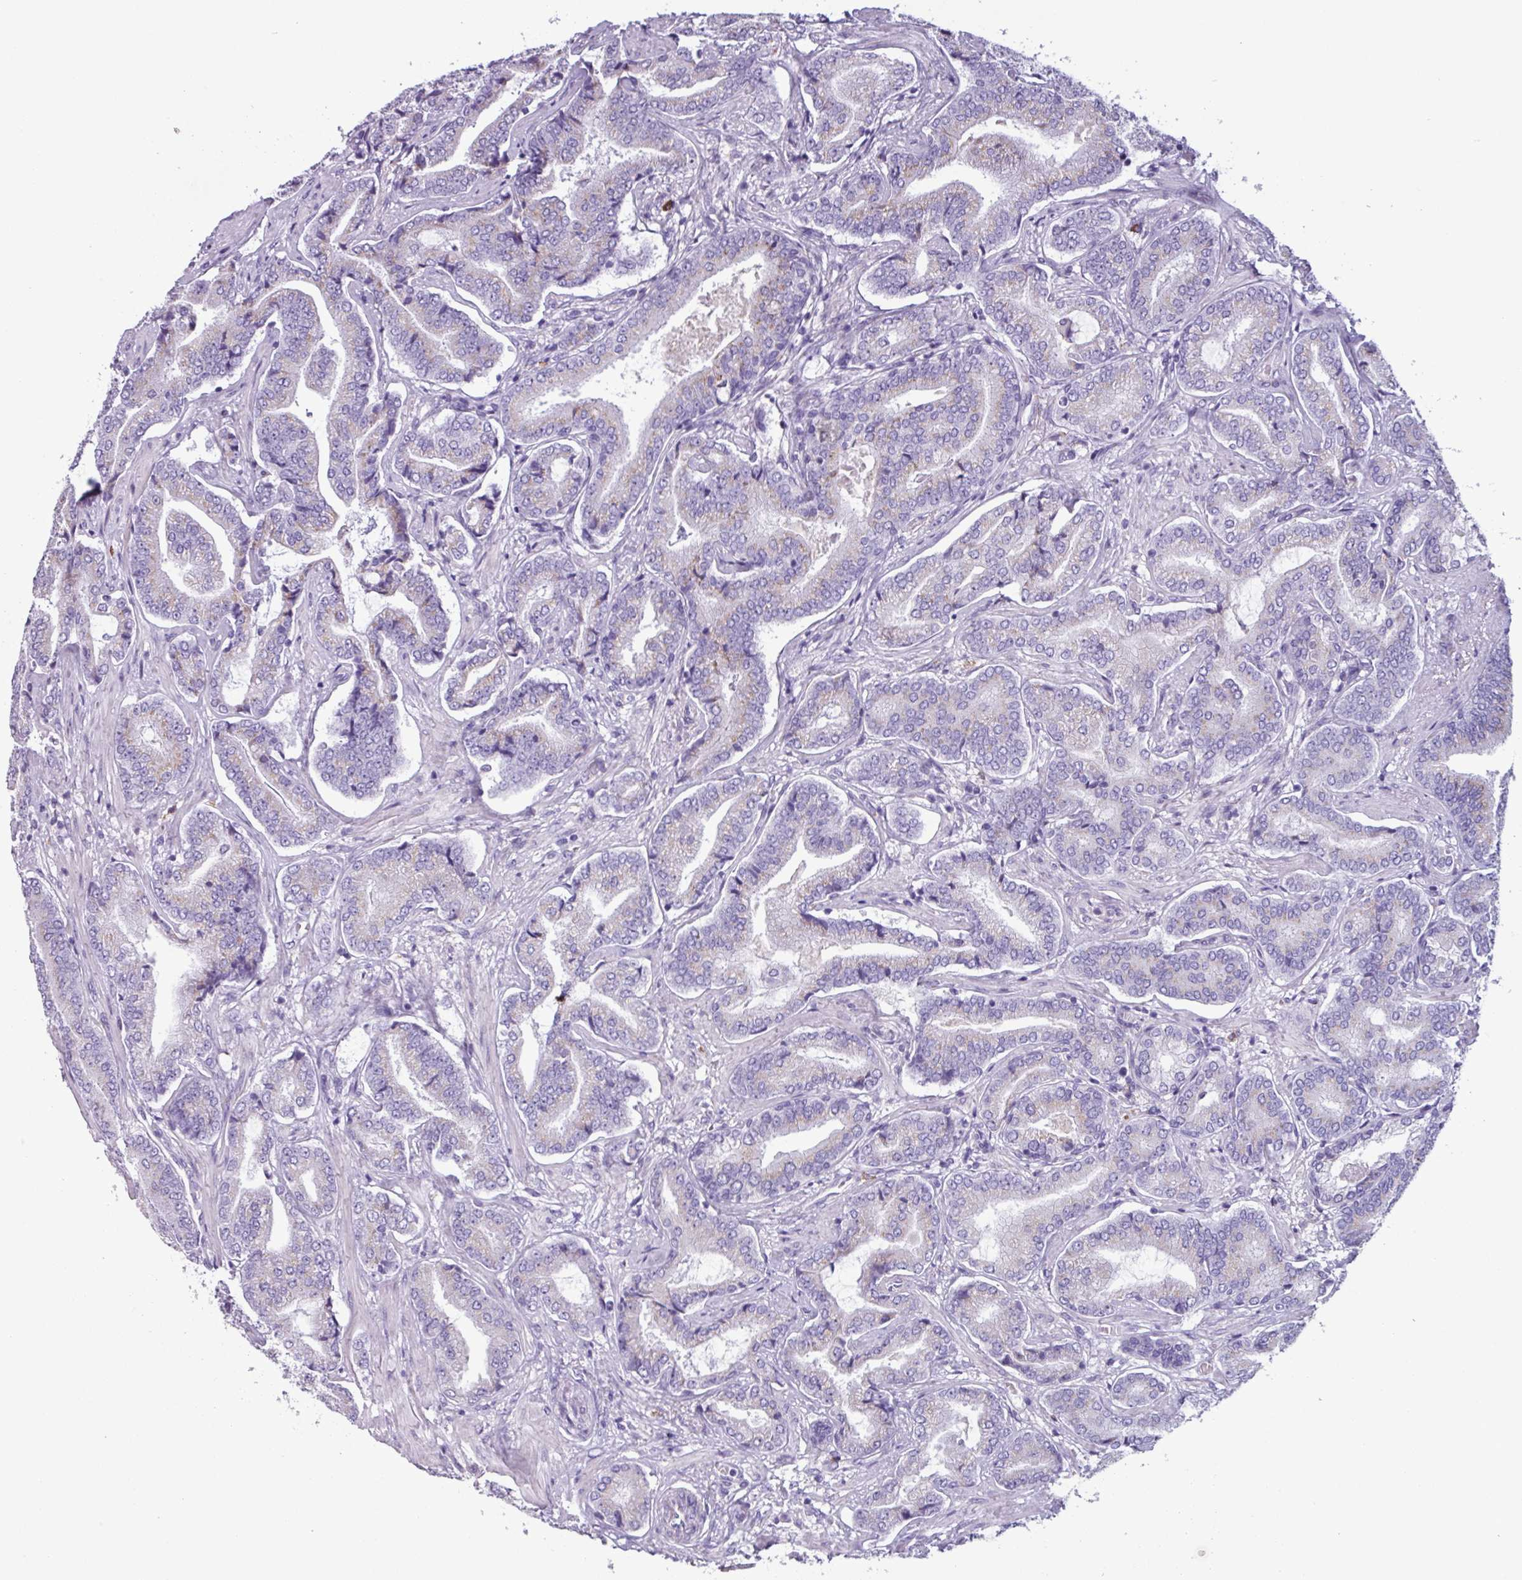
{"staining": {"intensity": "weak", "quantity": "<25%", "location": "cytoplasmic/membranous"}, "tissue": "prostate cancer", "cell_type": "Tumor cells", "image_type": "cancer", "snomed": [{"axis": "morphology", "description": "Adenocarcinoma, Low grade"}, {"axis": "topography", "description": "Prostate and seminal vesicle, NOS"}], "caption": "The immunohistochemistry (IHC) micrograph has no significant positivity in tumor cells of prostate cancer (adenocarcinoma (low-grade)) tissue.", "gene": "ADGRE1", "patient": {"sex": "male", "age": 61}}